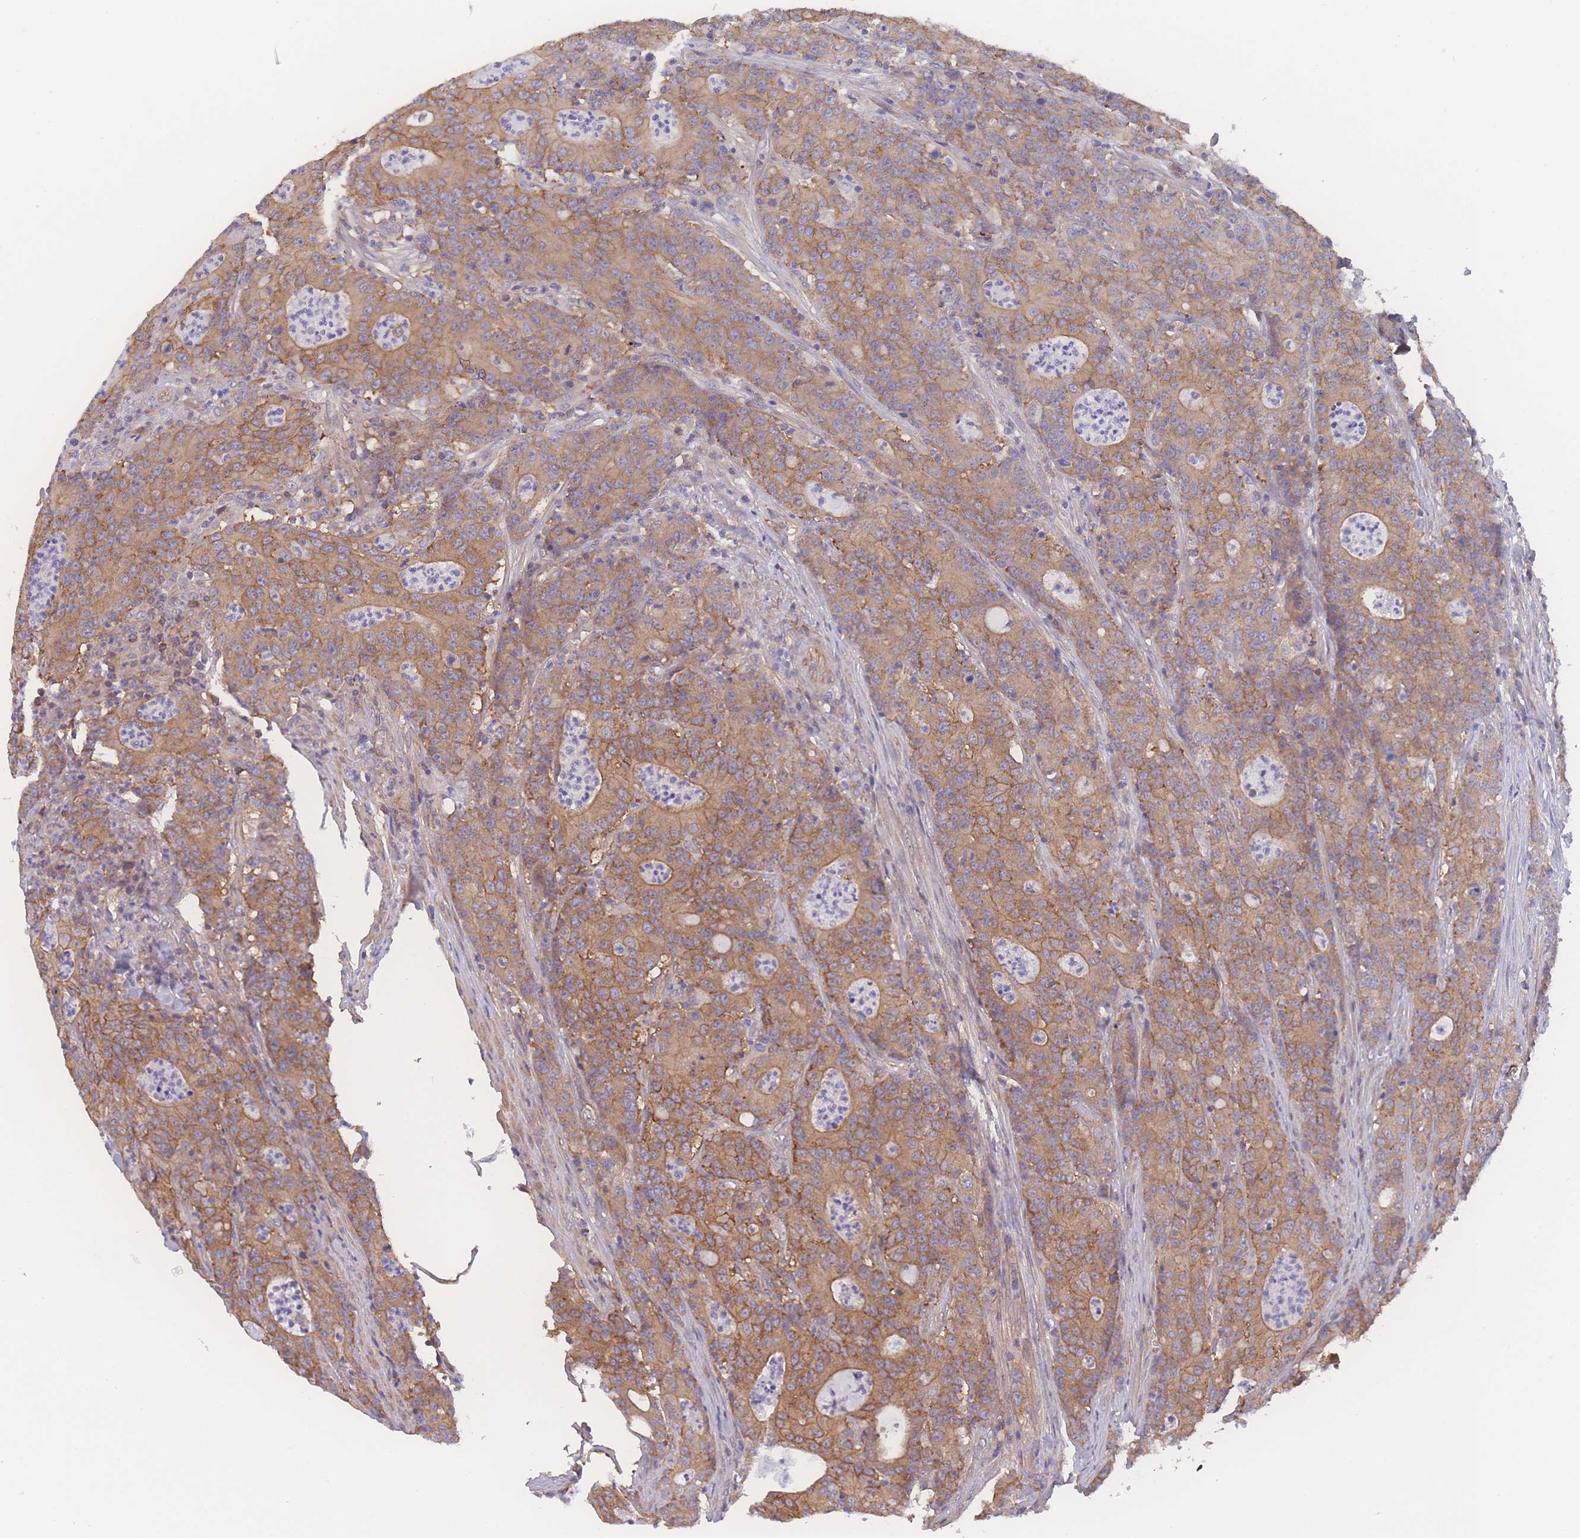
{"staining": {"intensity": "moderate", "quantity": ">75%", "location": "cytoplasmic/membranous"}, "tissue": "colorectal cancer", "cell_type": "Tumor cells", "image_type": "cancer", "snomed": [{"axis": "morphology", "description": "Adenocarcinoma, NOS"}, {"axis": "topography", "description": "Colon"}], "caption": "A photomicrograph of human colorectal cancer stained for a protein exhibits moderate cytoplasmic/membranous brown staining in tumor cells.", "gene": "CFAP97", "patient": {"sex": "male", "age": 83}}